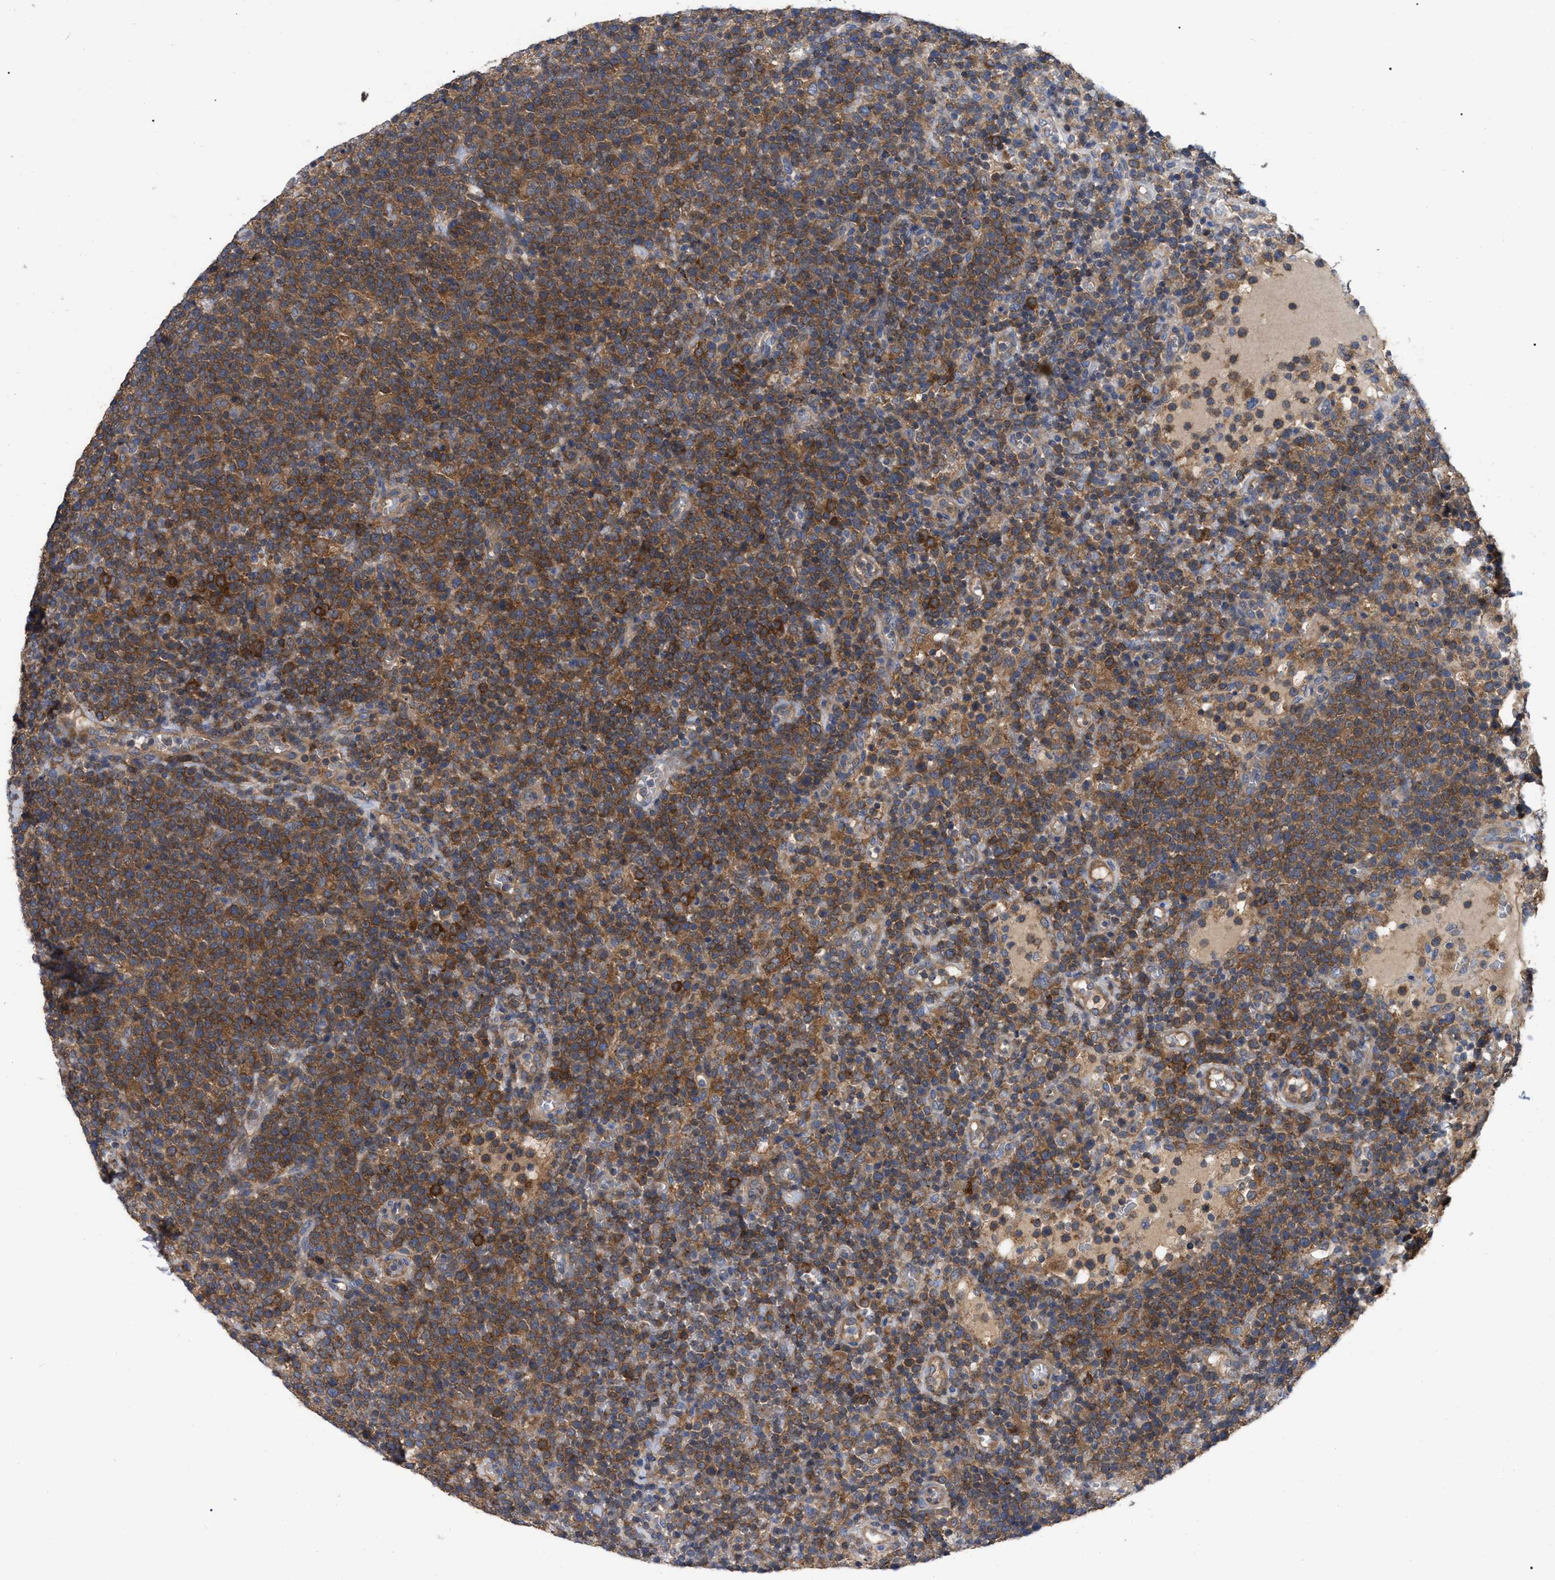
{"staining": {"intensity": "moderate", "quantity": ">75%", "location": "cytoplasmic/membranous"}, "tissue": "lymphoma", "cell_type": "Tumor cells", "image_type": "cancer", "snomed": [{"axis": "morphology", "description": "Malignant lymphoma, non-Hodgkin's type, High grade"}, {"axis": "topography", "description": "Lymph node"}], "caption": "Lymphoma tissue reveals moderate cytoplasmic/membranous staining in approximately >75% of tumor cells", "gene": "RAP1GDS1", "patient": {"sex": "male", "age": 61}}